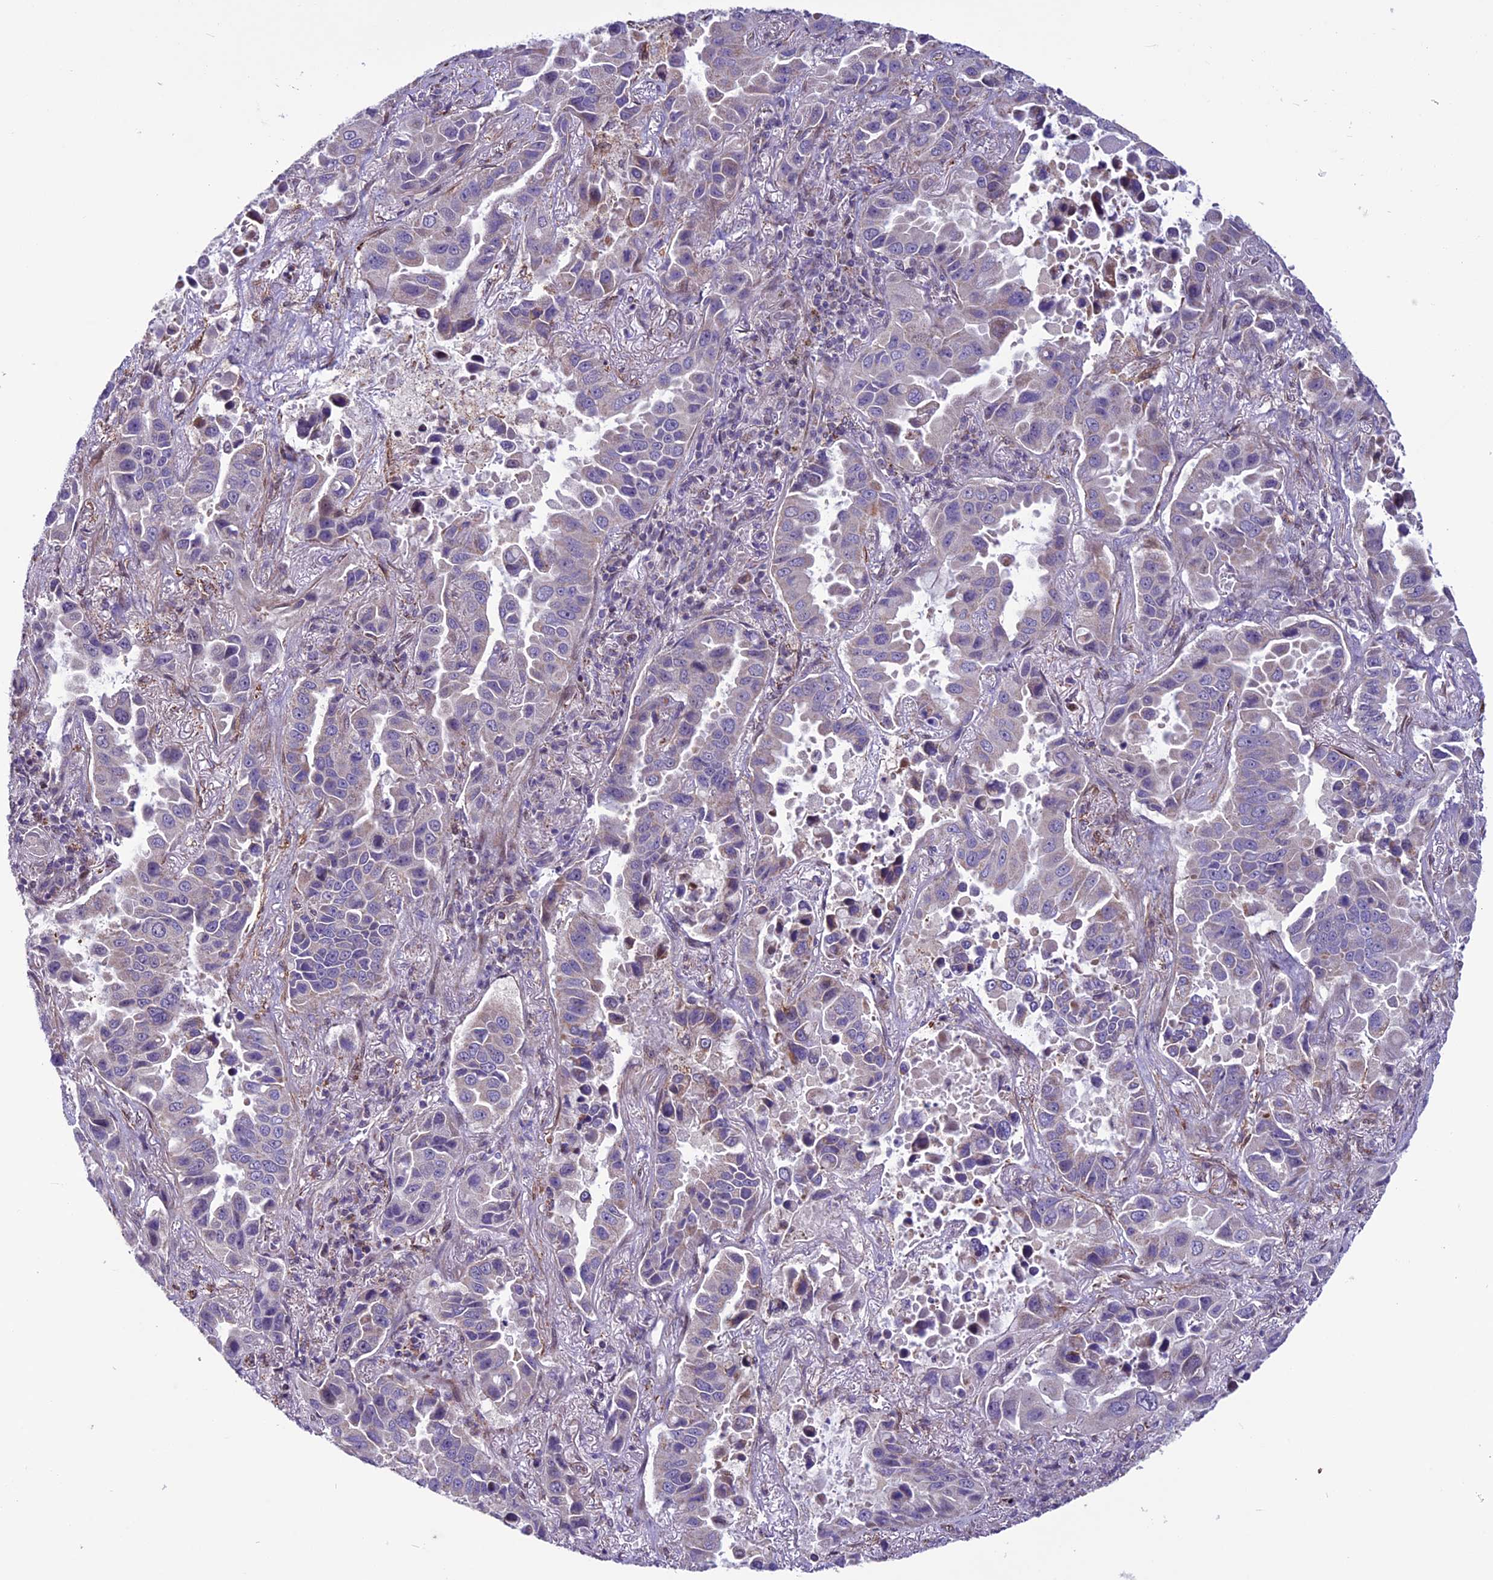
{"staining": {"intensity": "weak", "quantity": "25%-75%", "location": "cytoplasmic/membranous"}, "tissue": "lung cancer", "cell_type": "Tumor cells", "image_type": "cancer", "snomed": [{"axis": "morphology", "description": "Adenocarcinoma, NOS"}, {"axis": "topography", "description": "Lung"}], "caption": "Immunohistochemical staining of lung cancer (adenocarcinoma) shows weak cytoplasmic/membranous protein positivity in approximately 25%-75% of tumor cells.", "gene": "MIEF2", "patient": {"sex": "male", "age": 64}}